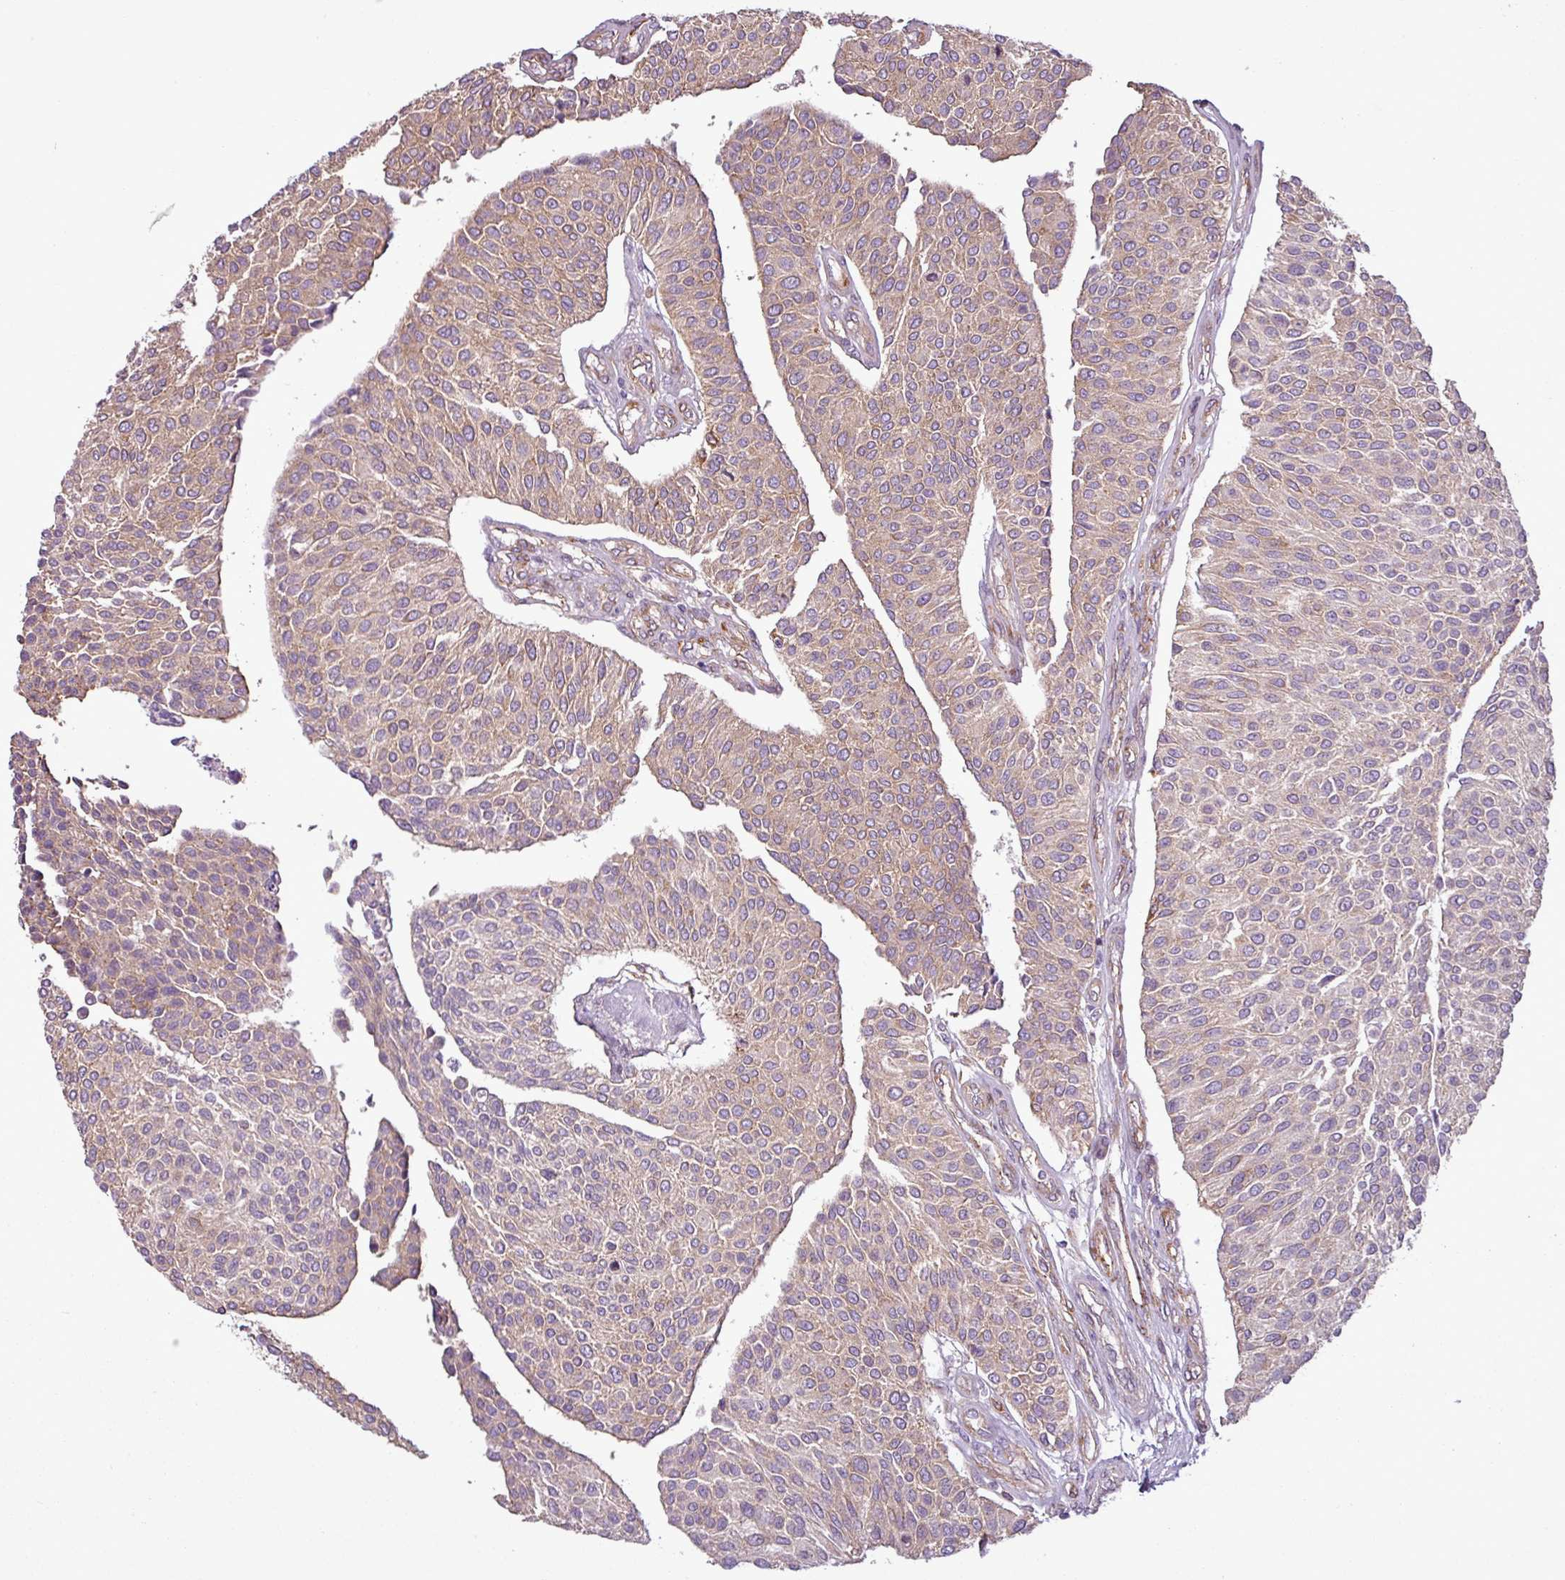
{"staining": {"intensity": "negative", "quantity": "none", "location": "none"}, "tissue": "urothelial cancer", "cell_type": "Tumor cells", "image_type": "cancer", "snomed": [{"axis": "morphology", "description": "Urothelial carcinoma, NOS"}, {"axis": "topography", "description": "Urinary bladder"}], "caption": "This is an IHC micrograph of urothelial cancer. There is no expression in tumor cells.", "gene": "PACSIN2", "patient": {"sex": "male", "age": 55}}